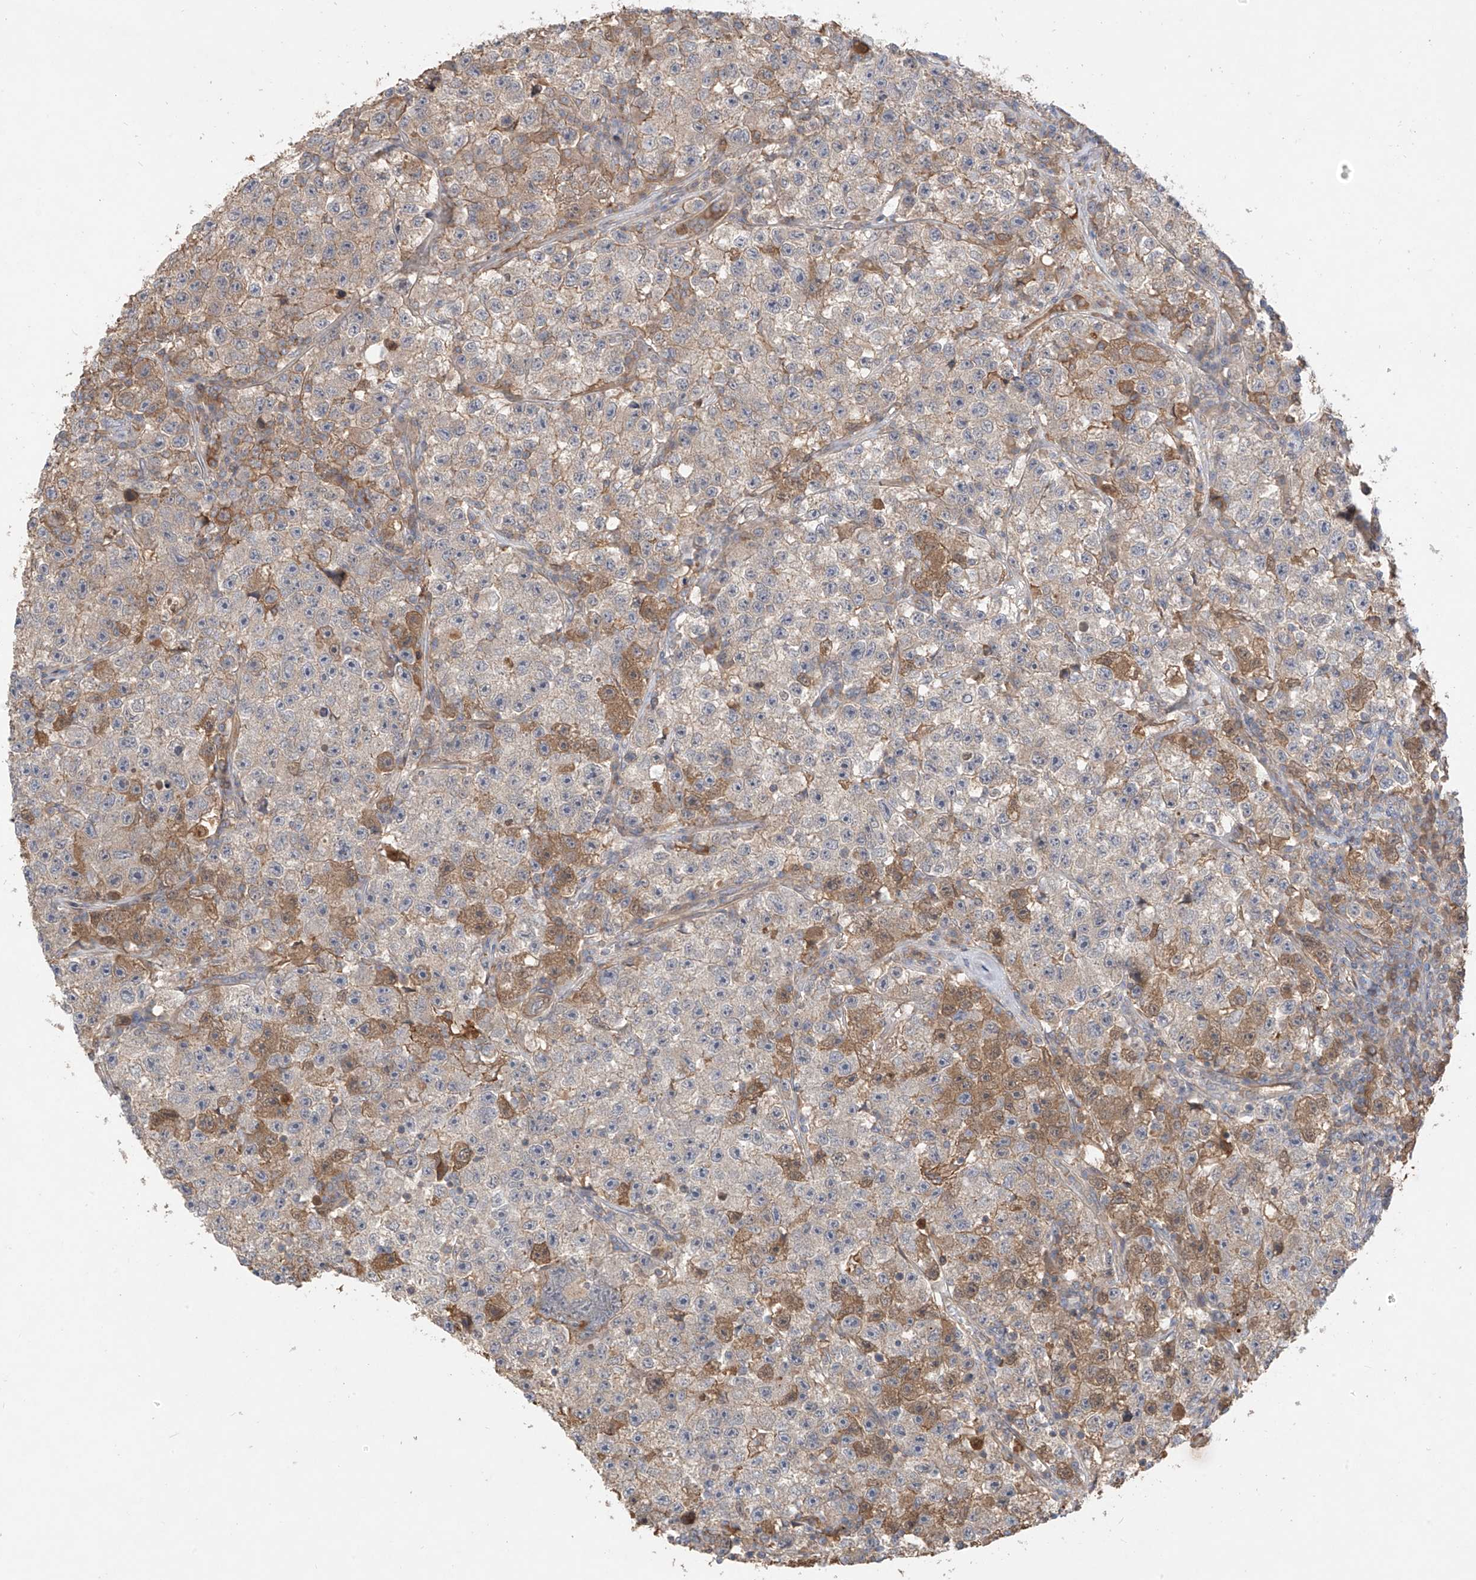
{"staining": {"intensity": "moderate", "quantity": "<25%", "location": "cytoplasmic/membranous"}, "tissue": "testis cancer", "cell_type": "Tumor cells", "image_type": "cancer", "snomed": [{"axis": "morphology", "description": "Seminoma, NOS"}, {"axis": "topography", "description": "Testis"}], "caption": "Immunohistochemical staining of human testis seminoma displays low levels of moderate cytoplasmic/membranous positivity in about <25% of tumor cells.", "gene": "CACNA2D4", "patient": {"sex": "male", "age": 22}}